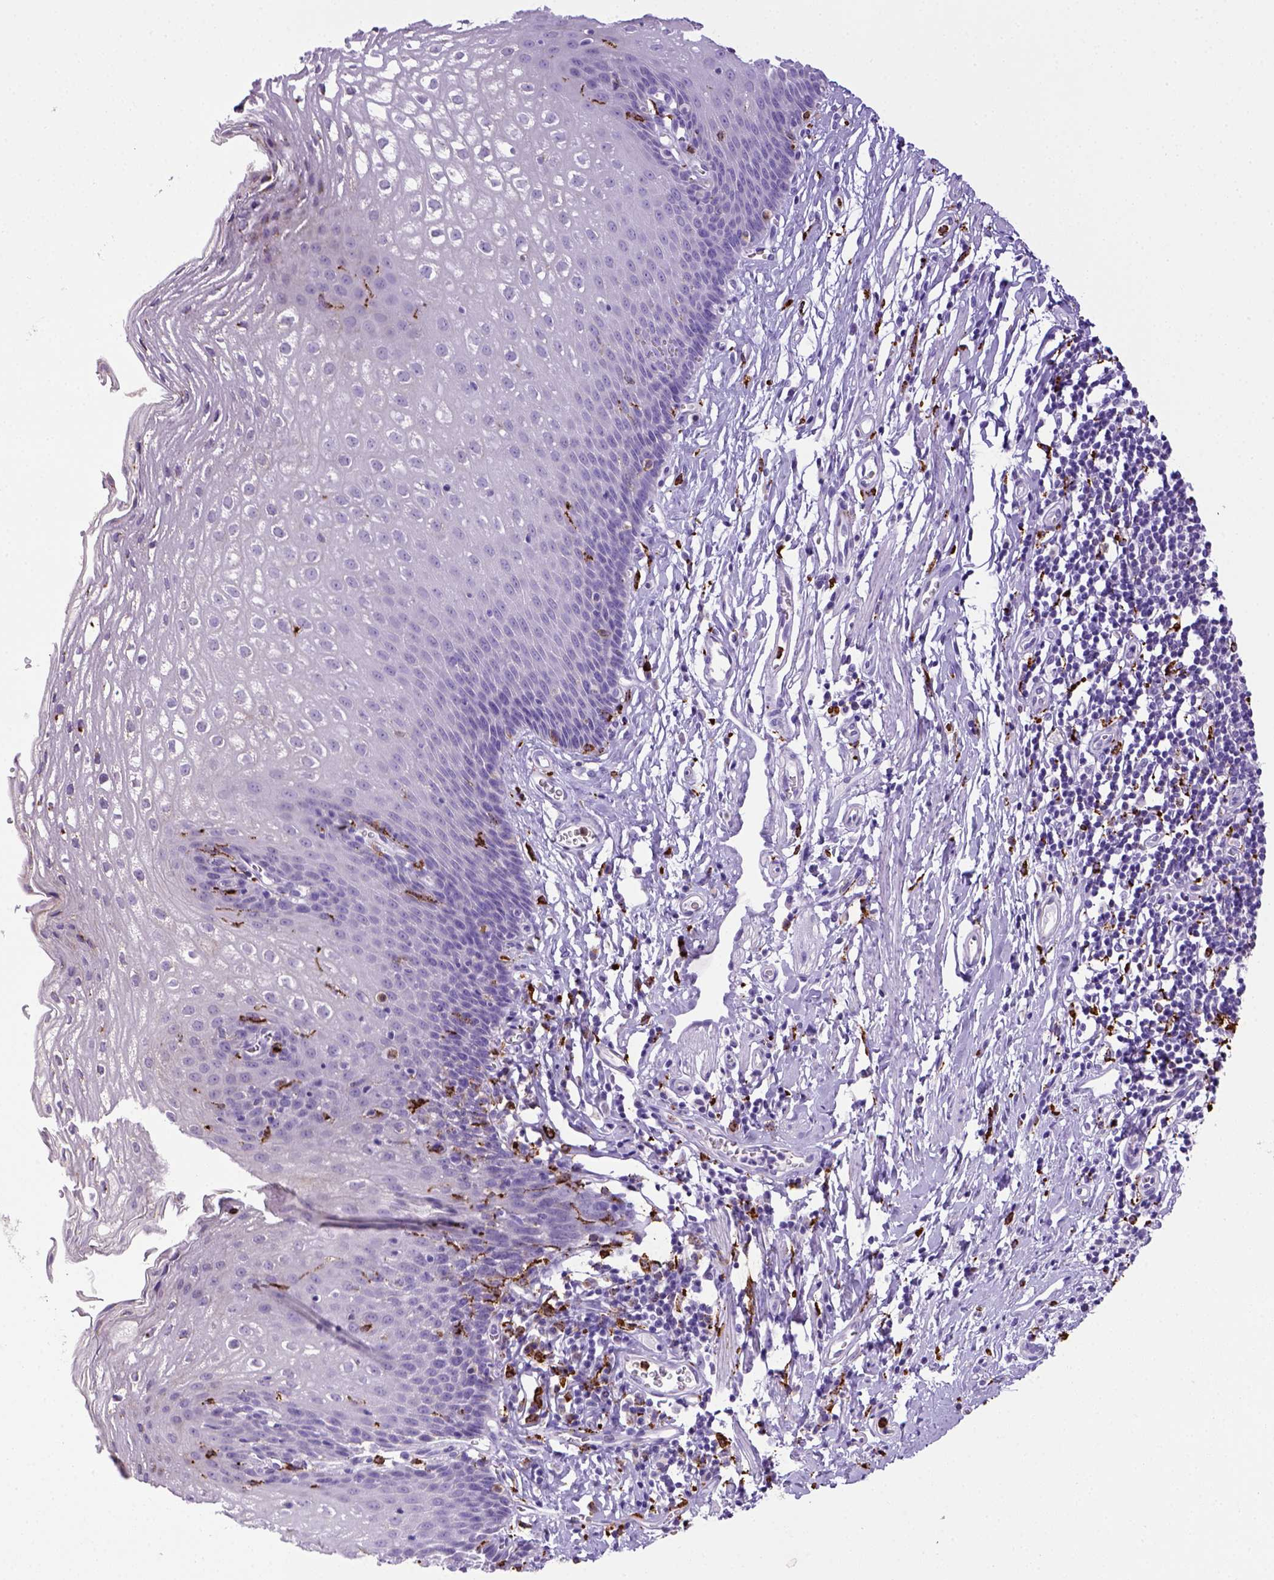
{"staining": {"intensity": "negative", "quantity": "none", "location": "none"}, "tissue": "esophagus", "cell_type": "Squamous epithelial cells", "image_type": "normal", "snomed": [{"axis": "morphology", "description": "Normal tissue, NOS"}, {"axis": "topography", "description": "Esophagus"}], "caption": "Immunohistochemical staining of benign esophagus reveals no significant expression in squamous epithelial cells. (DAB (3,3'-diaminobenzidine) immunohistochemistry (IHC) visualized using brightfield microscopy, high magnification).", "gene": "CD68", "patient": {"sex": "male", "age": 72}}